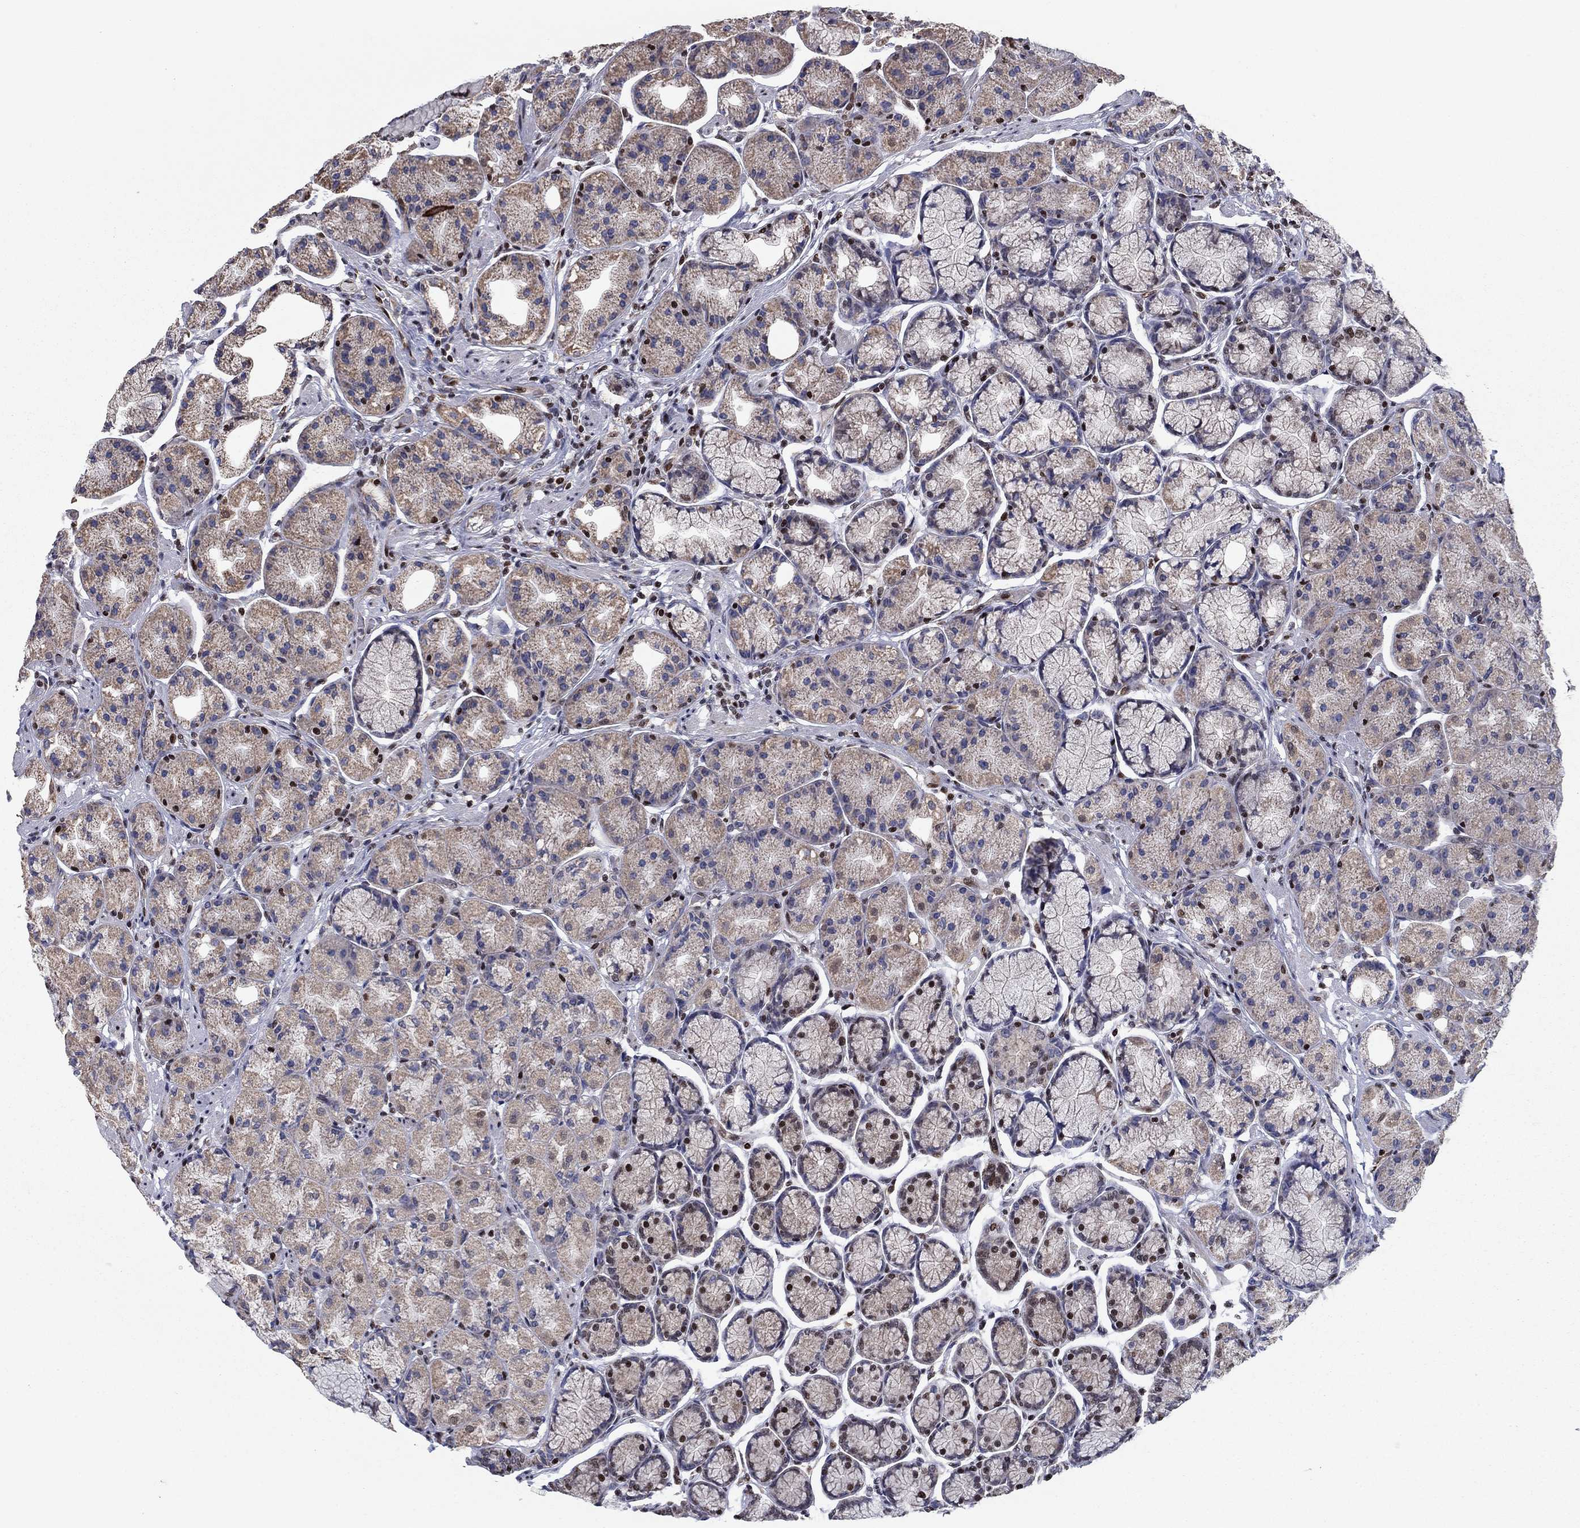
{"staining": {"intensity": "weak", "quantity": "25%-75%", "location": "cytoplasmic/membranous"}, "tissue": "stomach", "cell_type": "Glandular cells", "image_type": "normal", "snomed": [{"axis": "morphology", "description": "Normal tissue, NOS"}, {"axis": "morphology", "description": "Adenocarcinoma, NOS"}, {"axis": "morphology", "description": "Adenocarcinoma, High grade"}, {"axis": "topography", "description": "Stomach, upper"}, {"axis": "topography", "description": "Stomach"}], "caption": "About 25%-75% of glandular cells in unremarkable human stomach exhibit weak cytoplasmic/membranous protein positivity as visualized by brown immunohistochemical staining.", "gene": "N4BP2", "patient": {"sex": "female", "age": 65}}